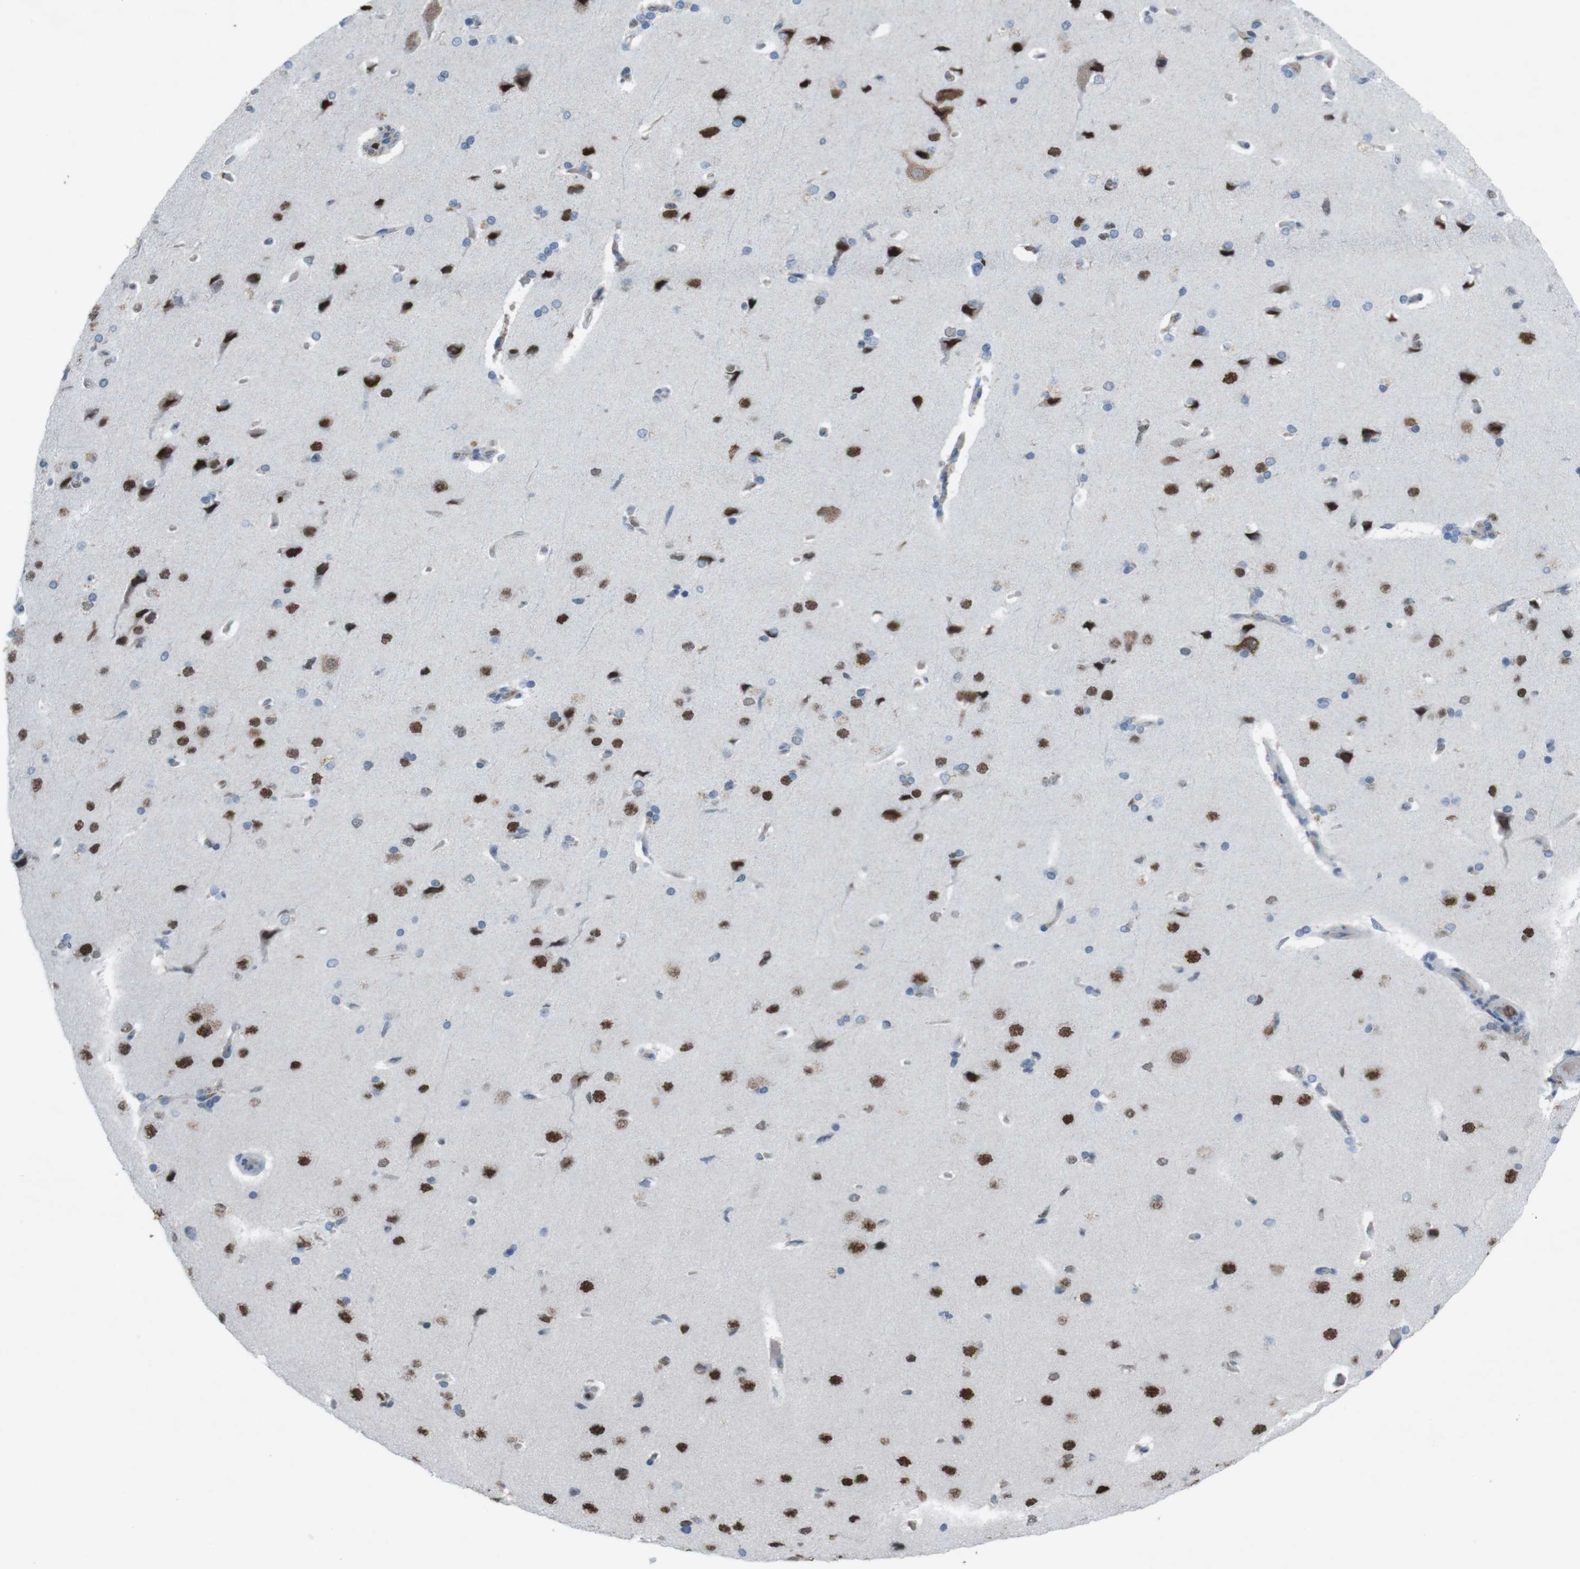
{"staining": {"intensity": "negative", "quantity": "none", "location": "none"}, "tissue": "cerebral cortex", "cell_type": "Endothelial cells", "image_type": "normal", "snomed": [{"axis": "morphology", "description": "Normal tissue, NOS"}, {"axis": "topography", "description": "Cerebral cortex"}], "caption": "Benign cerebral cortex was stained to show a protein in brown. There is no significant positivity in endothelial cells.", "gene": "SUB1", "patient": {"sex": "male", "age": 62}}